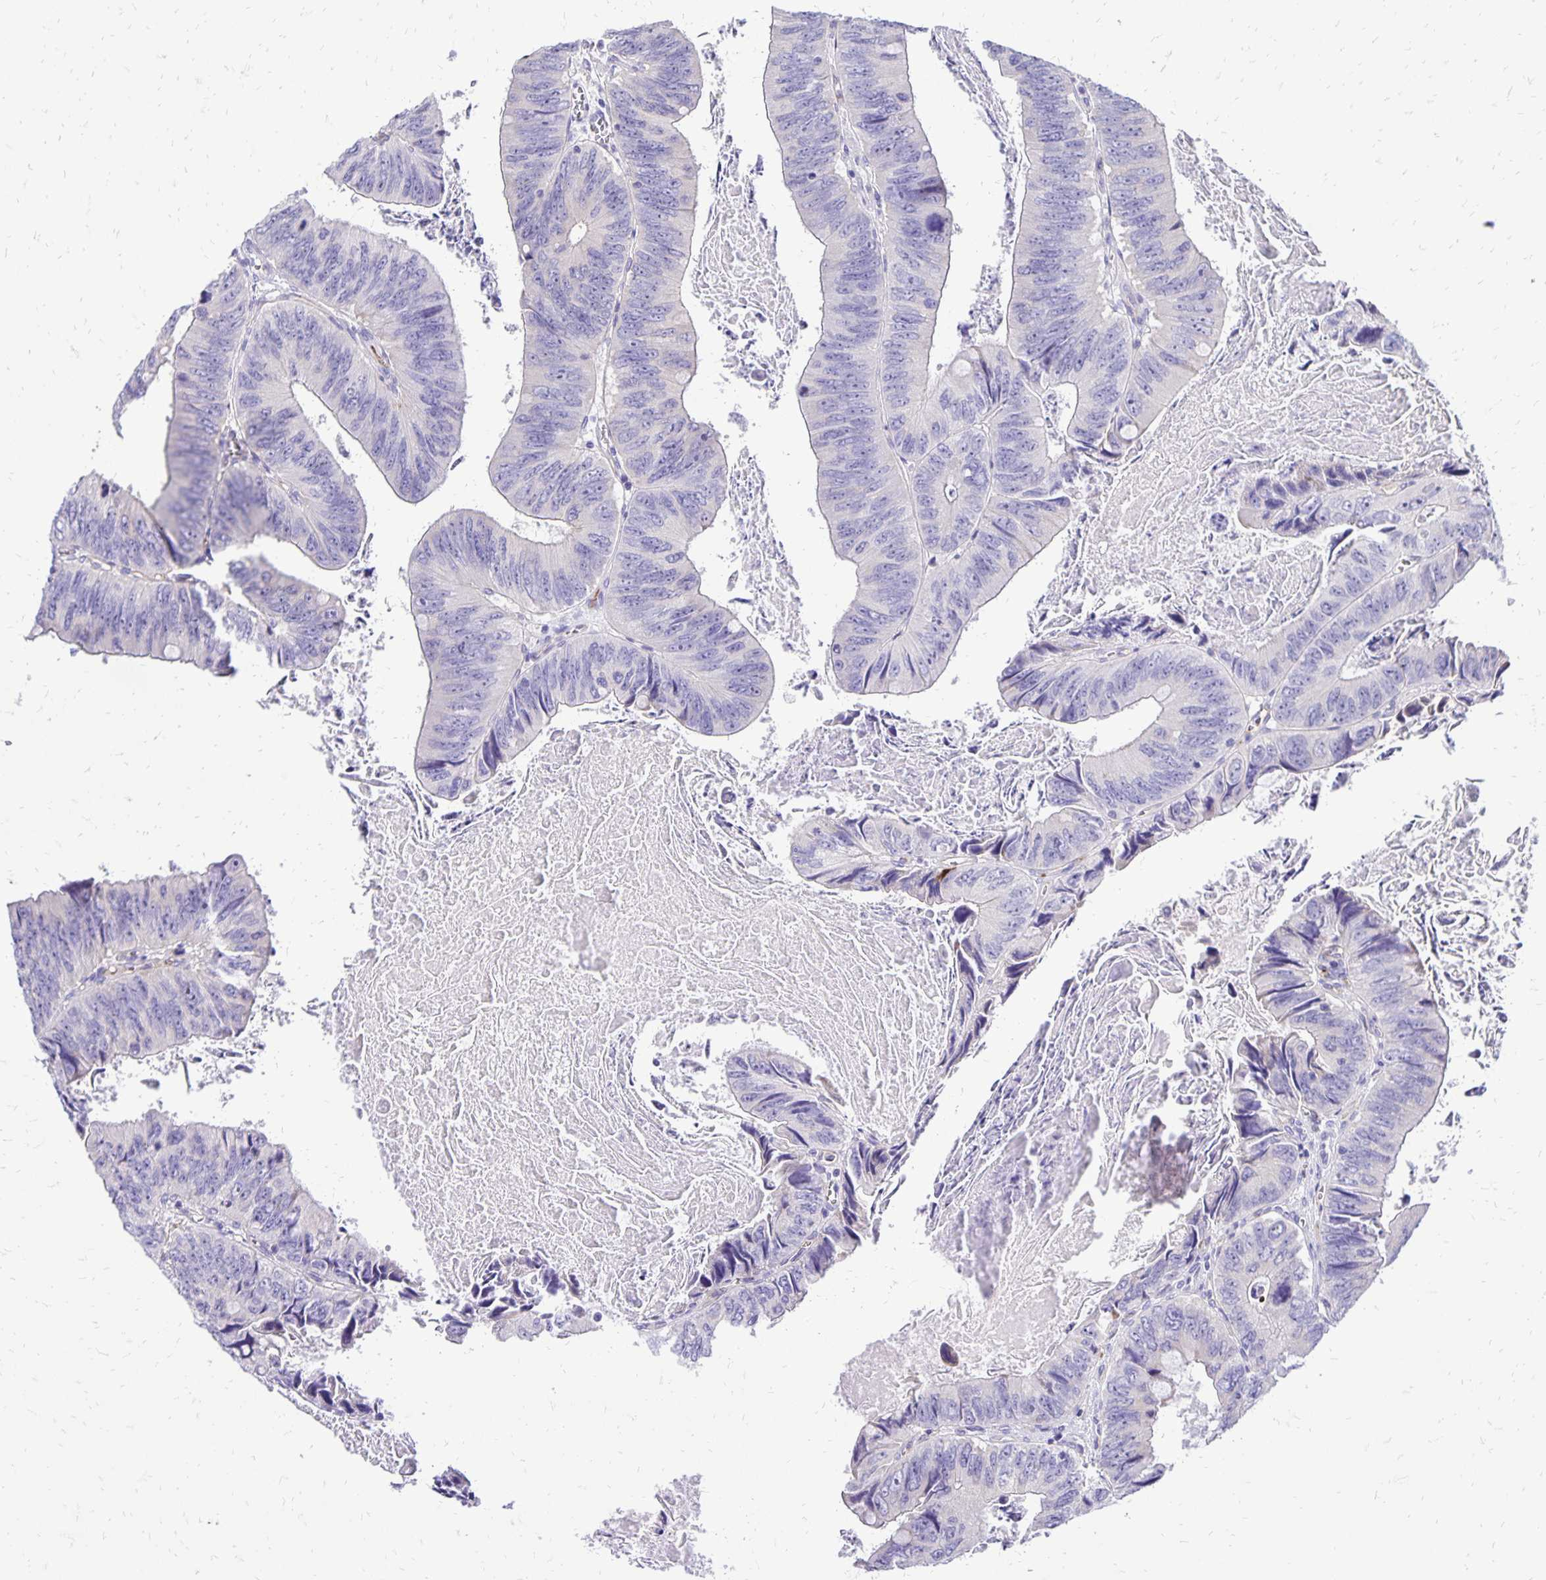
{"staining": {"intensity": "negative", "quantity": "none", "location": "none"}, "tissue": "colorectal cancer", "cell_type": "Tumor cells", "image_type": "cancer", "snomed": [{"axis": "morphology", "description": "Adenocarcinoma, NOS"}, {"axis": "topography", "description": "Colon"}], "caption": "Tumor cells show no significant protein positivity in colorectal cancer. The staining was performed using DAB (3,3'-diaminobenzidine) to visualize the protein expression in brown, while the nuclei were stained in blue with hematoxylin (Magnification: 20x).", "gene": "EIF5A", "patient": {"sex": "female", "age": 84}}